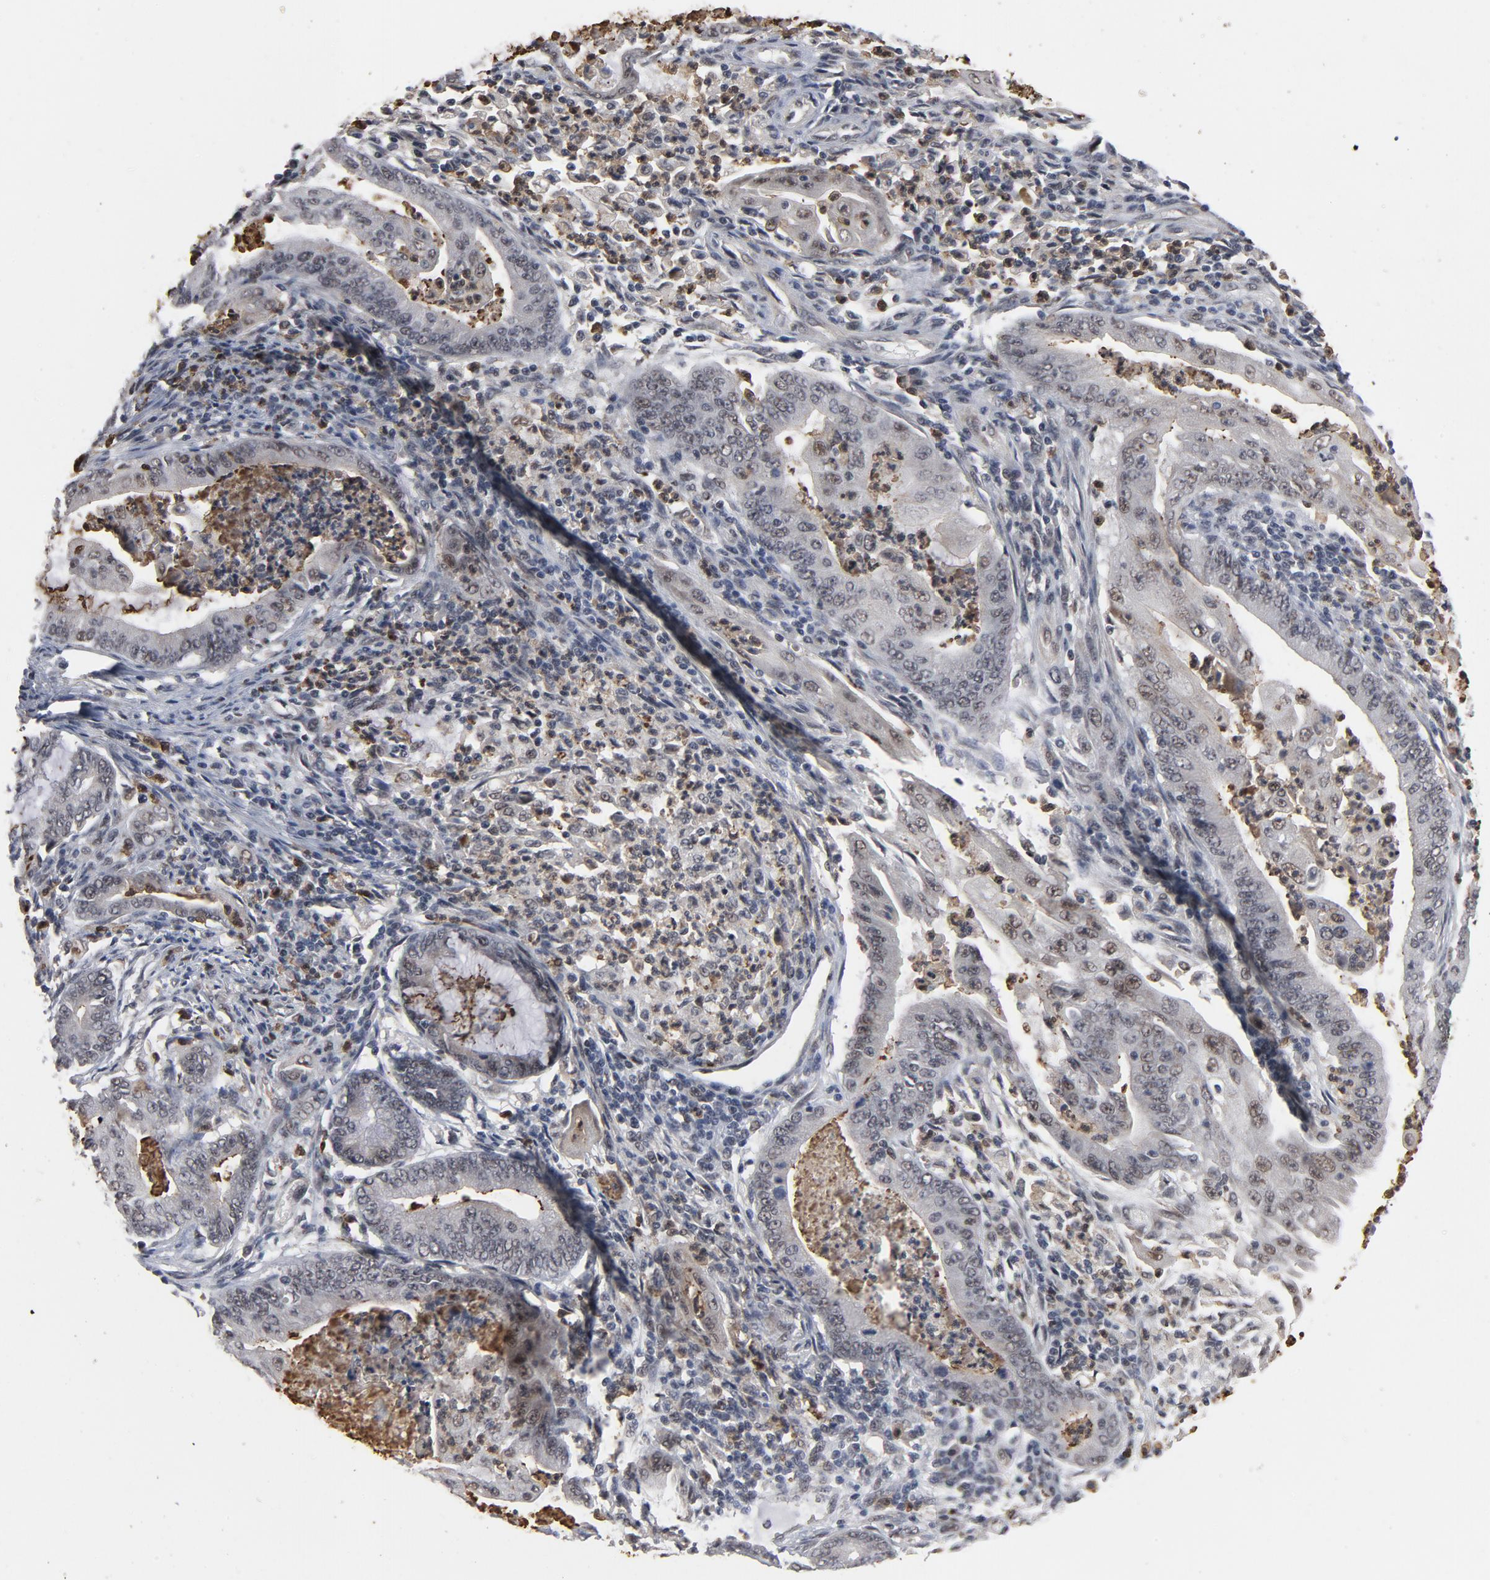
{"staining": {"intensity": "weak", "quantity": "<25%", "location": "nuclear"}, "tissue": "endometrial cancer", "cell_type": "Tumor cells", "image_type": "cancer", "snomed": [{"axis": "morphology", "description": "Adenocarcinoma, NOS"}, {"axis": "topography", "description": "Endometrium"}], "caption": "DAB immunohistochemical staining of adenocarcinoma (endometrial) exhibits no significant positivity in tumor cells.", "gene": "RTL5", "patient": {"sex": "female", "age": 63}}